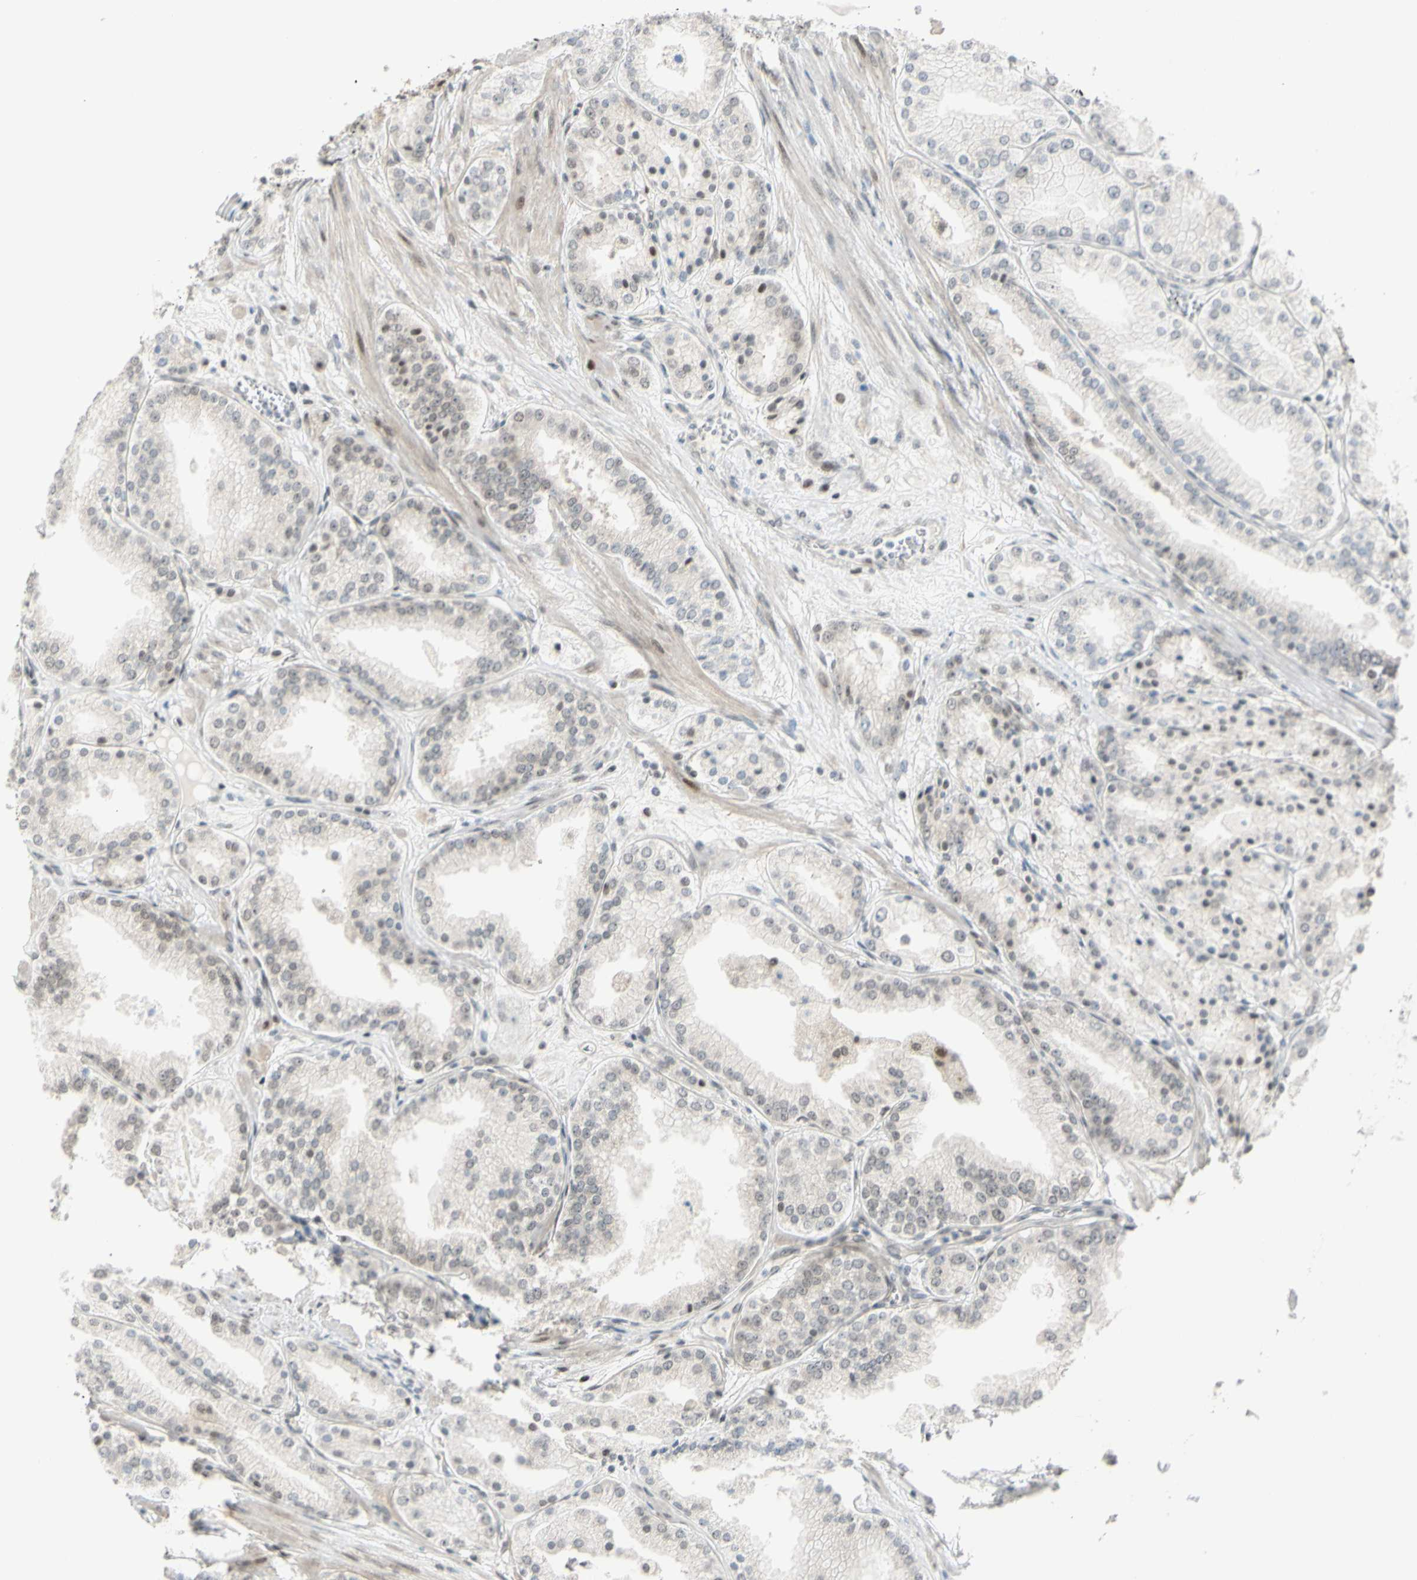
{"staining": {"intensity": "negative", "quantity": "none", "location": "none"}, "tissue": "prostate cancer", "cell_type": "Tumor cells", "image_type": "cancer", "snomed": [{"axis": "morphology", "description": "Adenocarcinoma, High grade"}, {"axis": "topography", "description": "Prostate"}], "caption": "IHC image of adenocarcinoma (high-grade) (prostate) stained for a protein (brown), which displays no expression in tumor cells.", "gene": "BRMS1", "patient": {"sex": "male", "age": 61}}